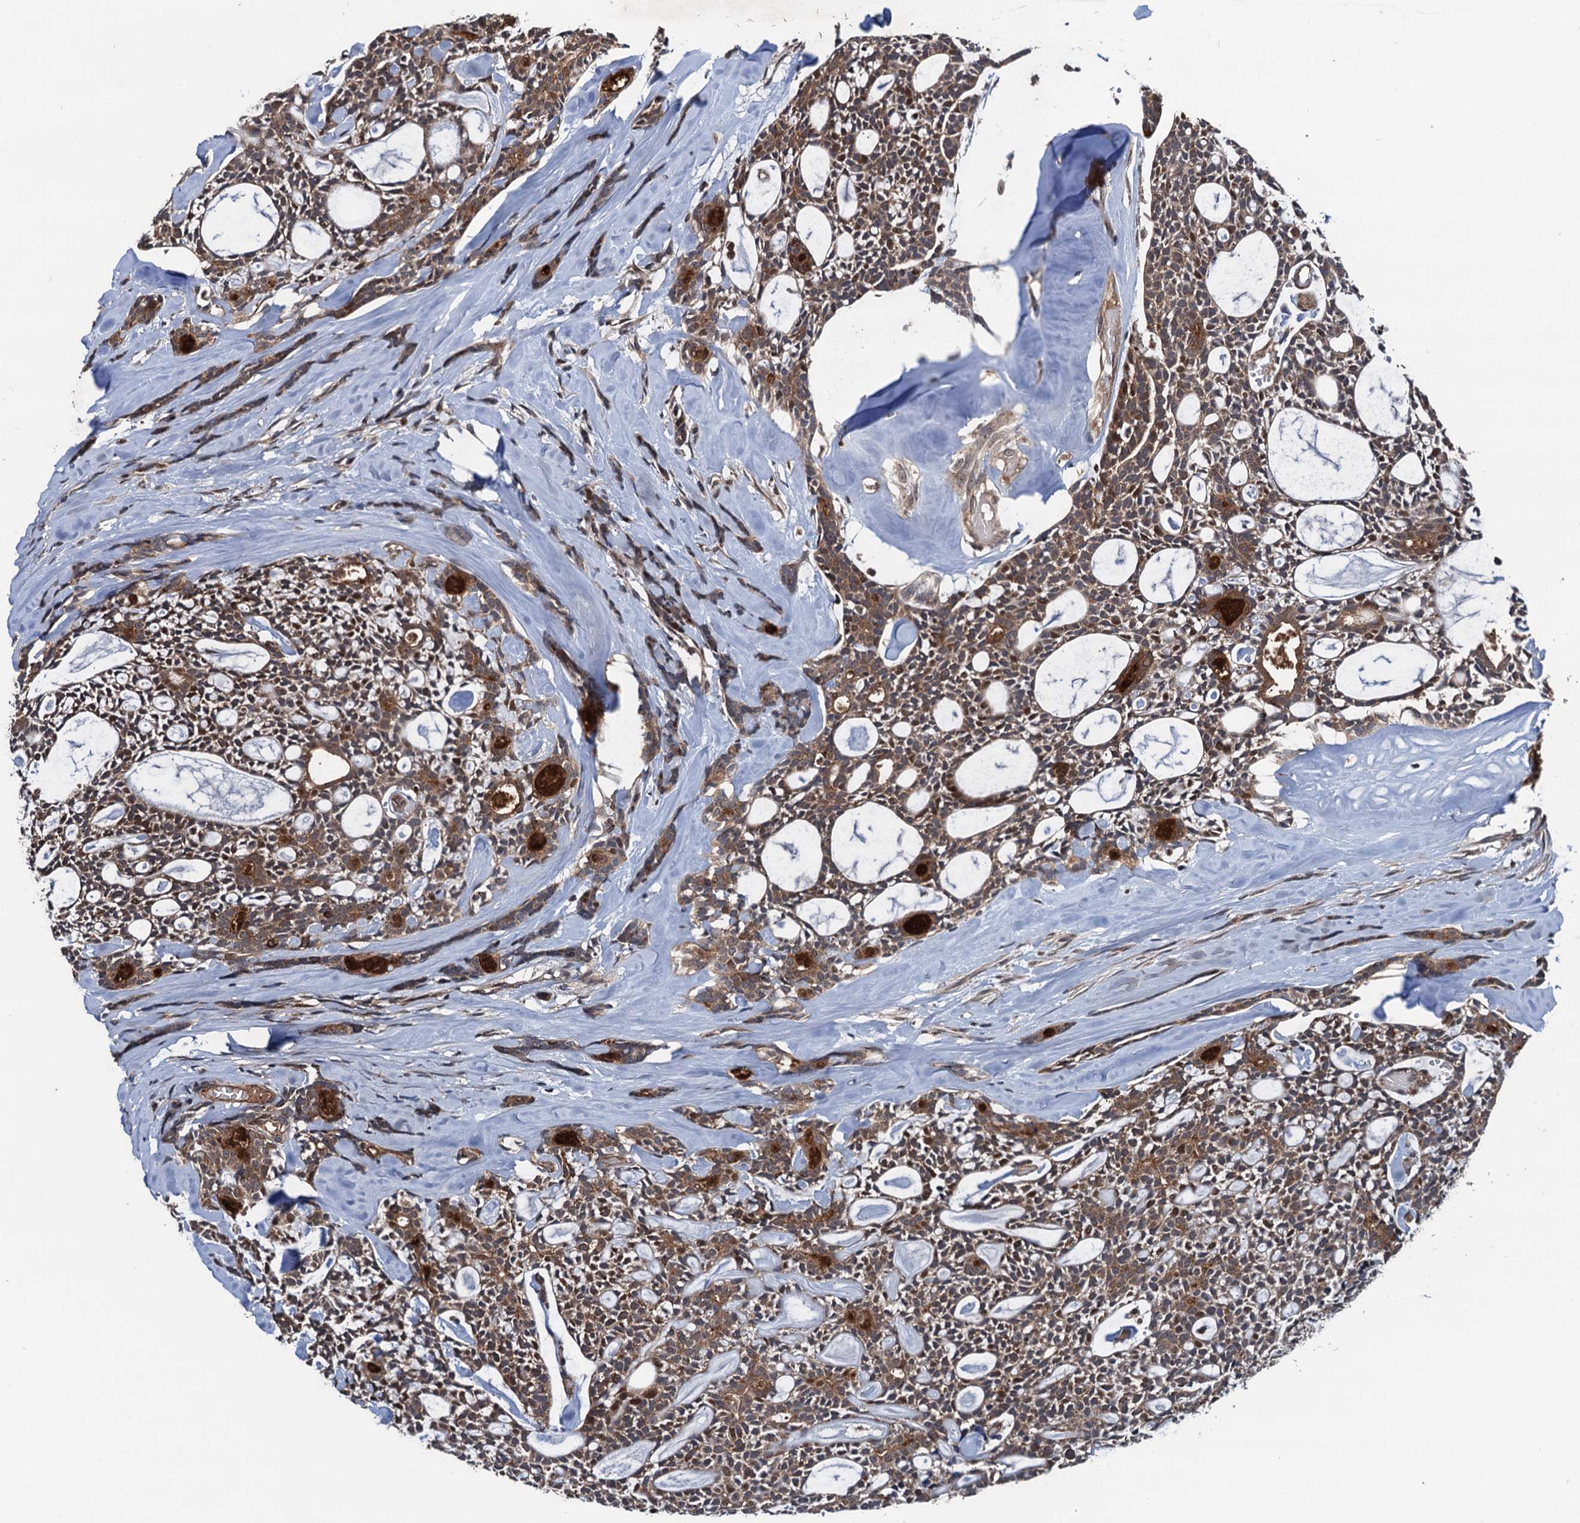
{"staining": {"intensity": "moderate", "quantity": ">75%", "location": "cytoplasmic/membranous,nuclear"}, "tissue": "head and neck cancer", "cell_type": "Tumor cells", "image_type": "cancer", "snomed": [{"axis": "morphology", "description": "Adenocarcinoma, NOS"}, {"axis": "topography", "description": "Salivary gland"}, {"axis": "topography", "description": "Head-Neck"}], "caption": "Immunohistochemical staining of adenocarcinoma (head and neck) reveals medium levels of moderate cytoplasmic/membranous and nuclear protein expression in about >75% of tumor cells.", "gene": "NLRP10", "patient": {"sex": "male", "age": 55}}